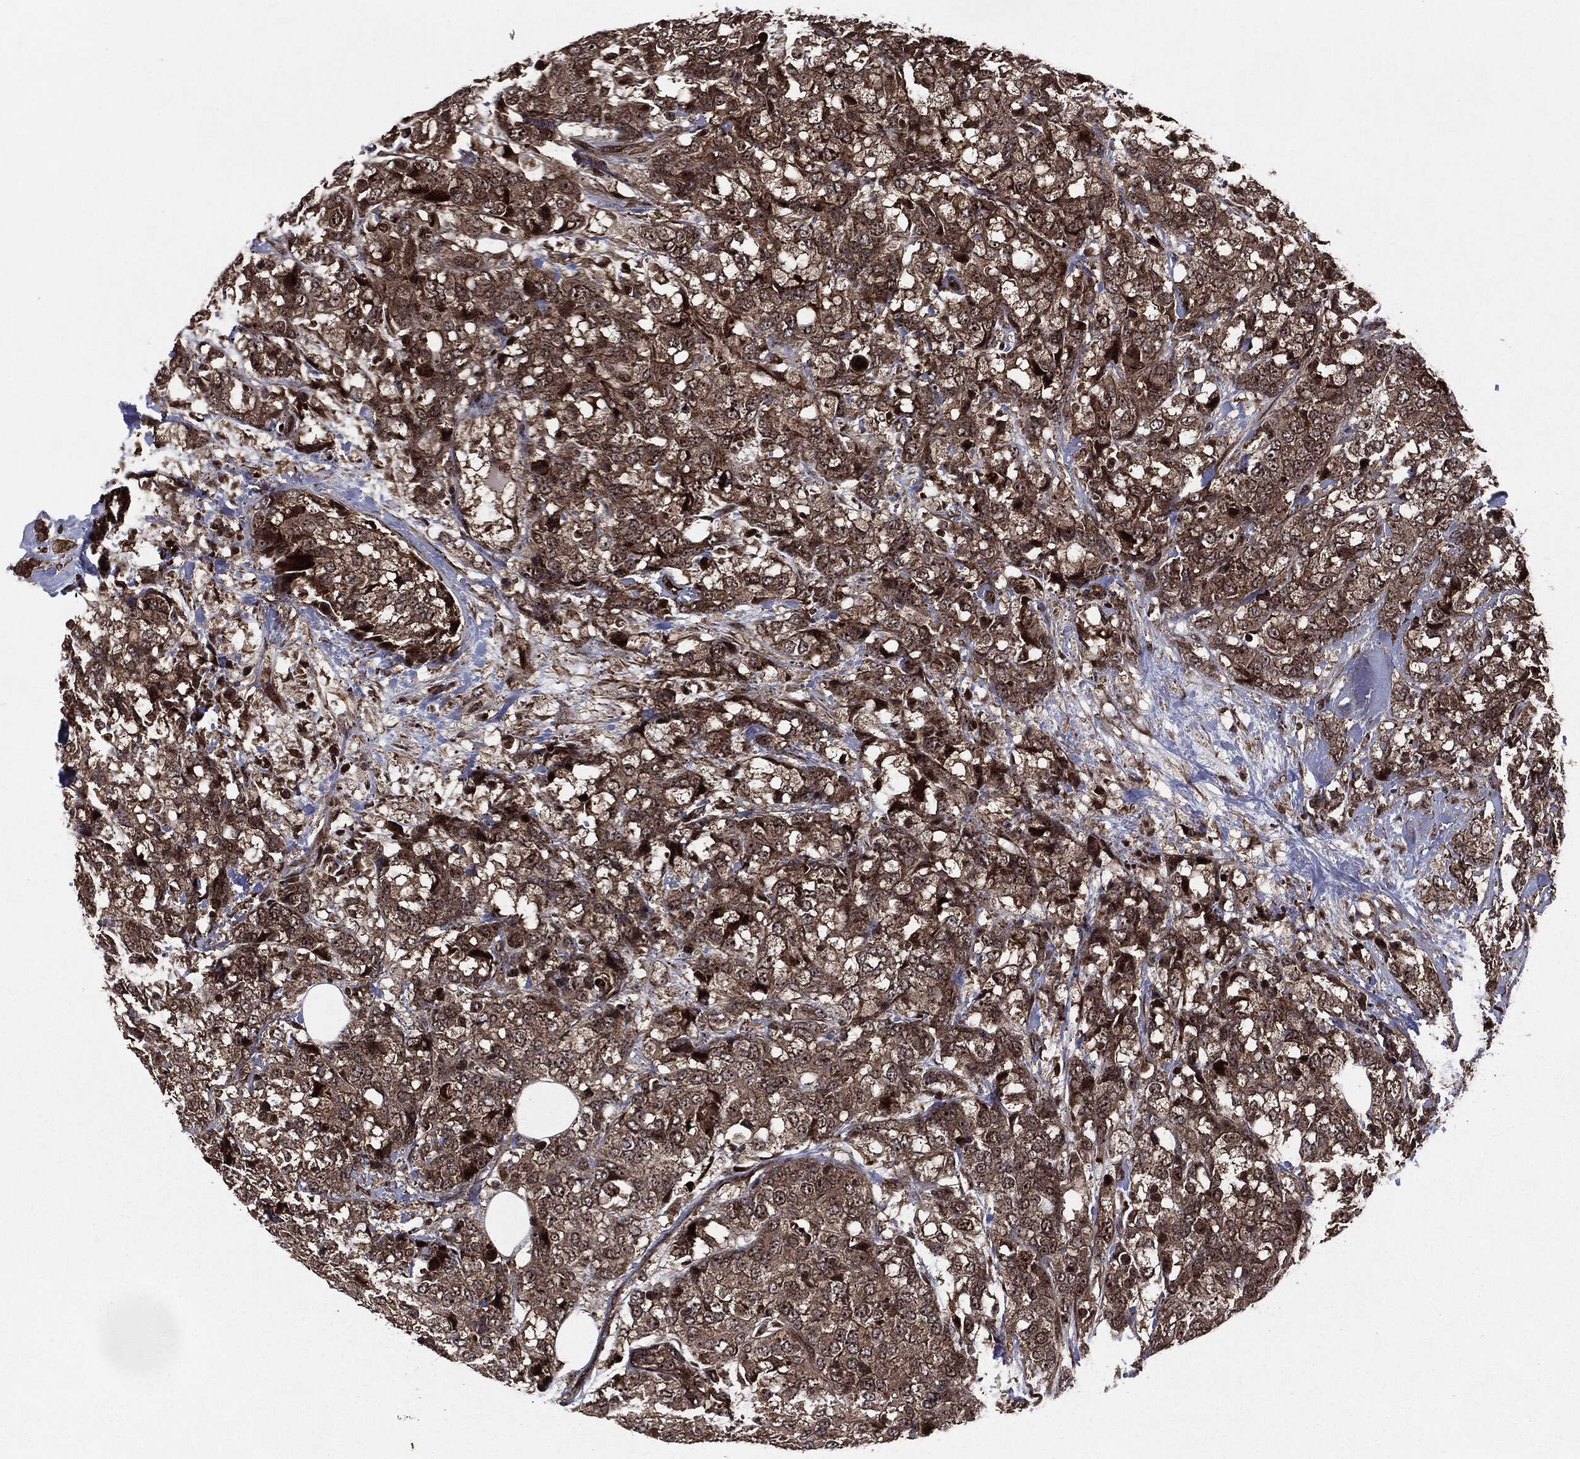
{"staining": {"intensity": "moderate", "quantity": ">75%", "location": "cytoplasmic/membranous"}, "tissue": "breast cancer", "cell_type": "Tumor cells", "image_type": "cancer", "snomed": [{"axis": "morphology", "description": "Lobular carcinoma"}, {"axis": "topography", "description": "Breast"}], "caption": "Human lobular carcinoma (breast) stained for a protein (brown) demonstrates moderate cytoplasmic/membranous positive staining in about >75% of tumor cells.", "gene": "CARD6", "patient": {"sex": "female", "age": 59}}